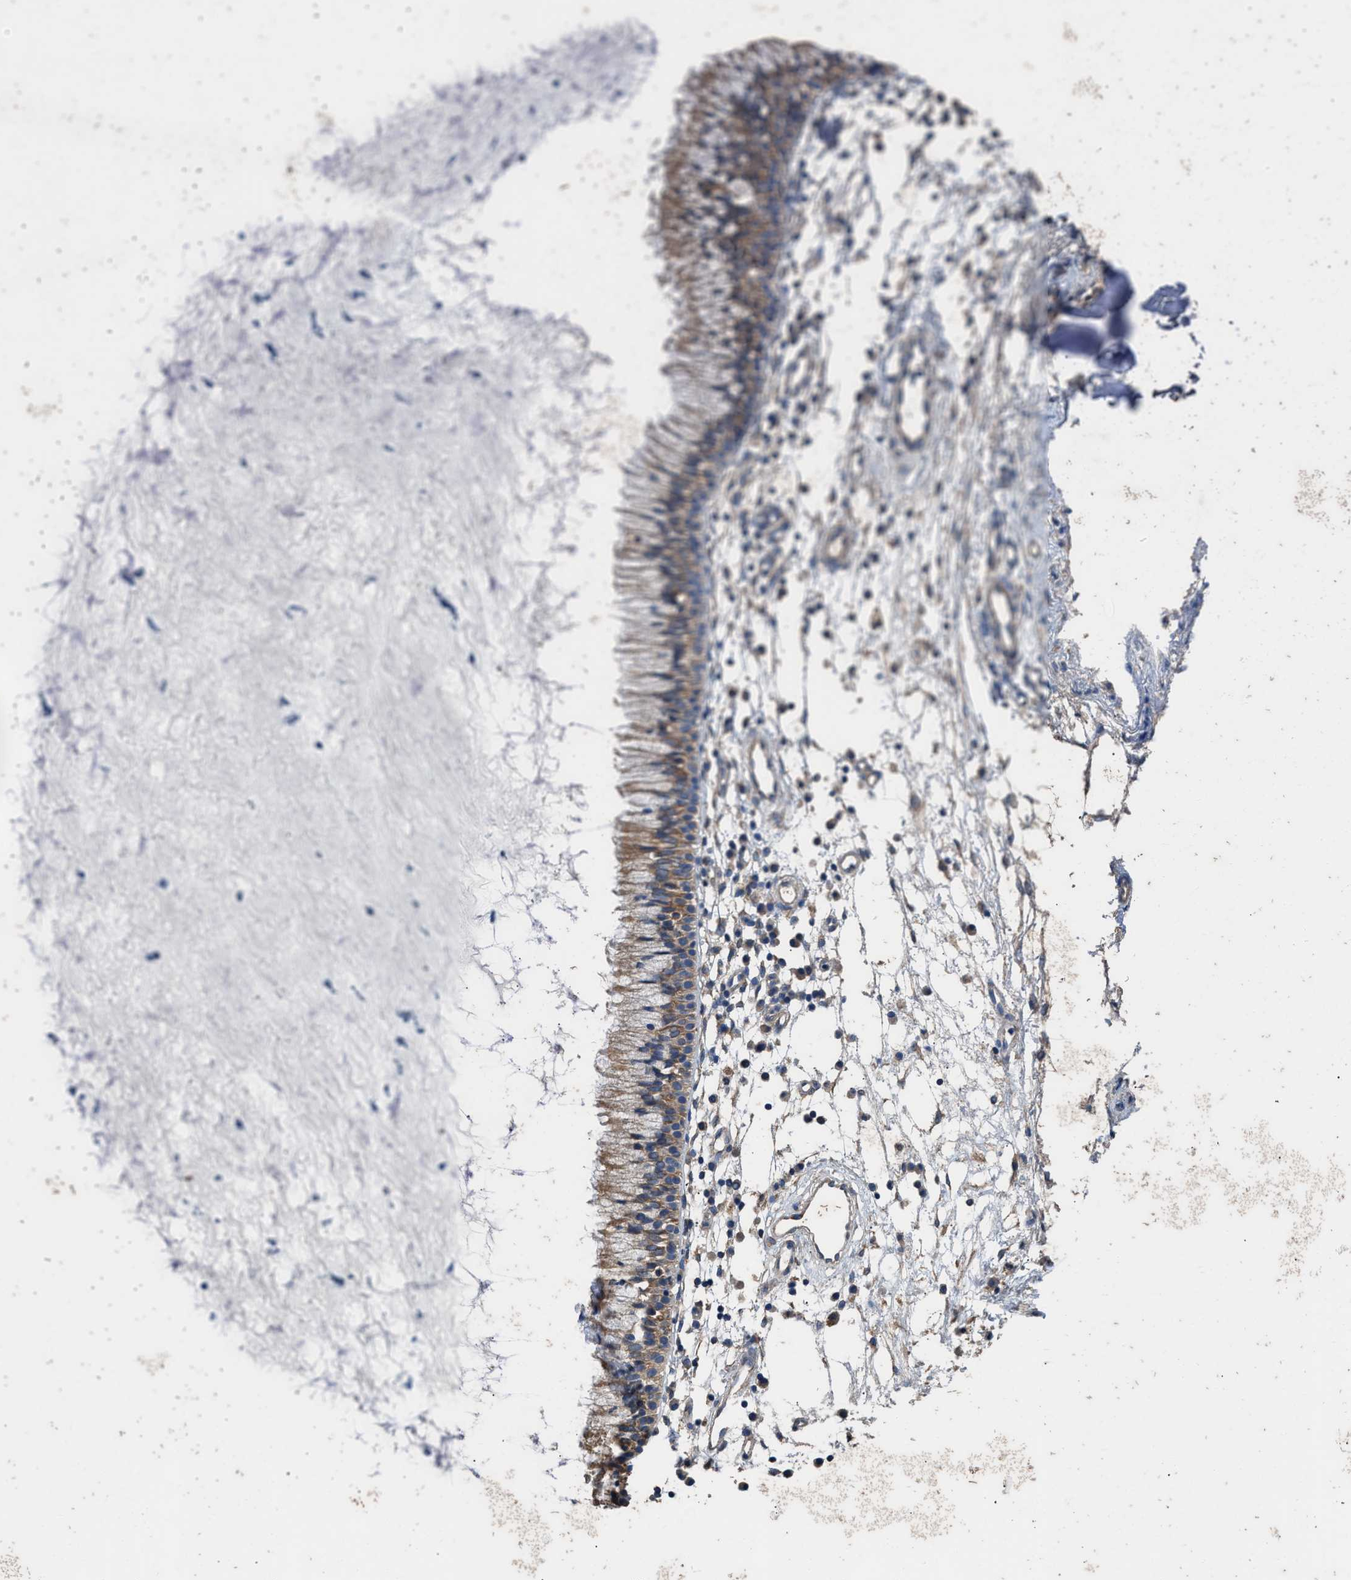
{"staining": {"intensity": "moderate", "quantity": ">75%", "location": "cytoplasmic/membranous"}, "tissue": "nasopharynx", "cell_type": "Respiratory epithelial cells", "image_type": "normal", "snomed": [{"axis": "morphology", "description": "Normal tissue, NOS"}, {"axis": "topography", "description": "Nasopharynx"}], "caption": "Protein expression analysis of normal human nasopharynx reveals moderate cytoplasmic/membranous positivity in approximately >75% of respiratory epithelial cells. Immunohistochemistry (ihc) stains the protein of interest in brown and the nuclei are stained blue.", "gene": "ITSN1", "patient": {"sex": "male", "age": 21}}